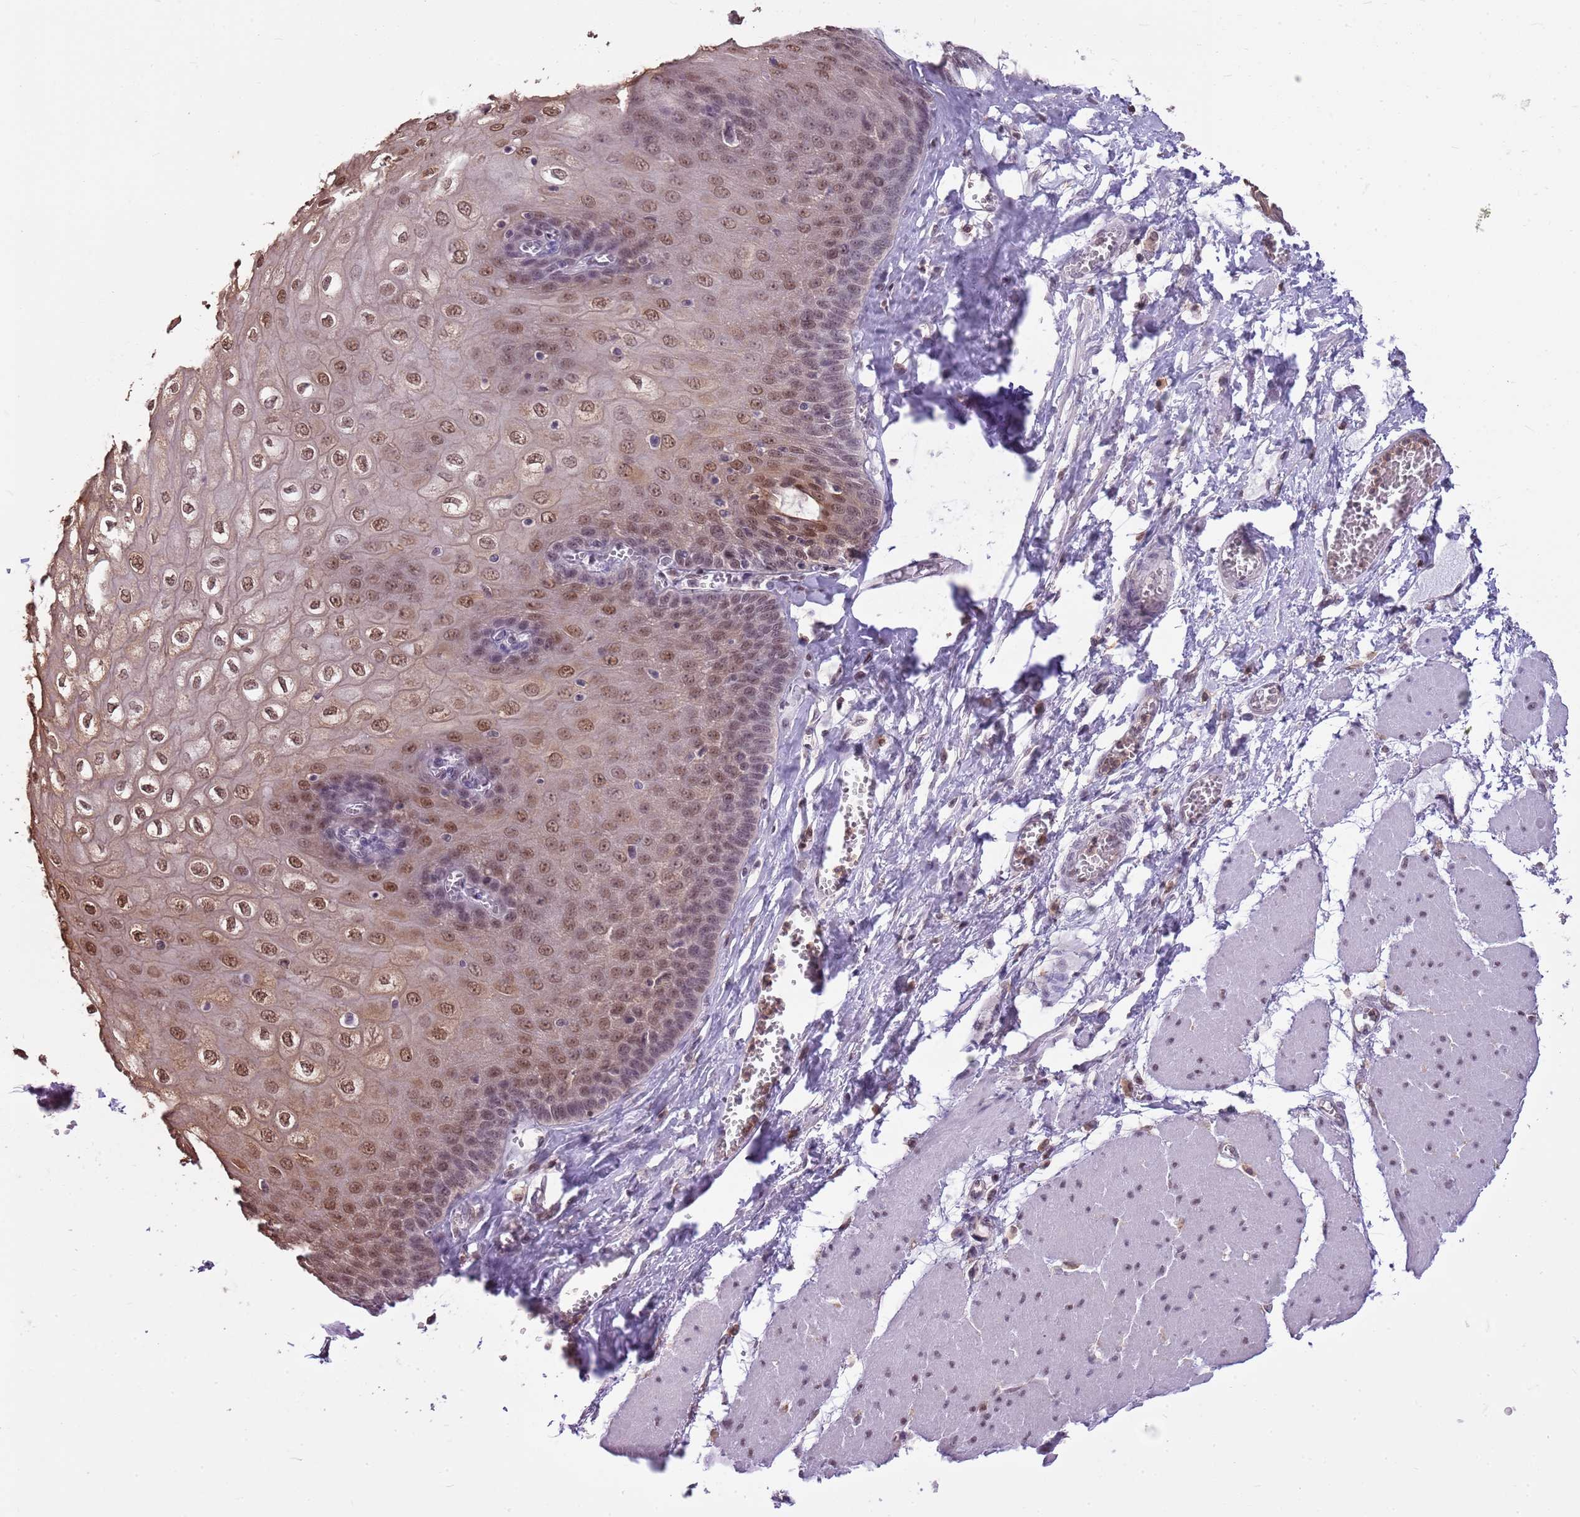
{"staining": {"intensity": "moderate", "quantity": ">75%", "location": "nuclear"}, "tissue": "esophagus", "cell_type": "Squamous epithelial cells", "image_type": "normal", "snomed": [{"axis": "morphology", "description": "Normal tissue, NOS"}, {"axis": "topography", "description": "Esophagus"}], "caption": "Esophagus stained with immunohistochemistry displays moderate nuclear expression in about >75% of squamous epithelial cells.", "gene": "DHX32", "patient": {"sex": "male", "age": 60}}